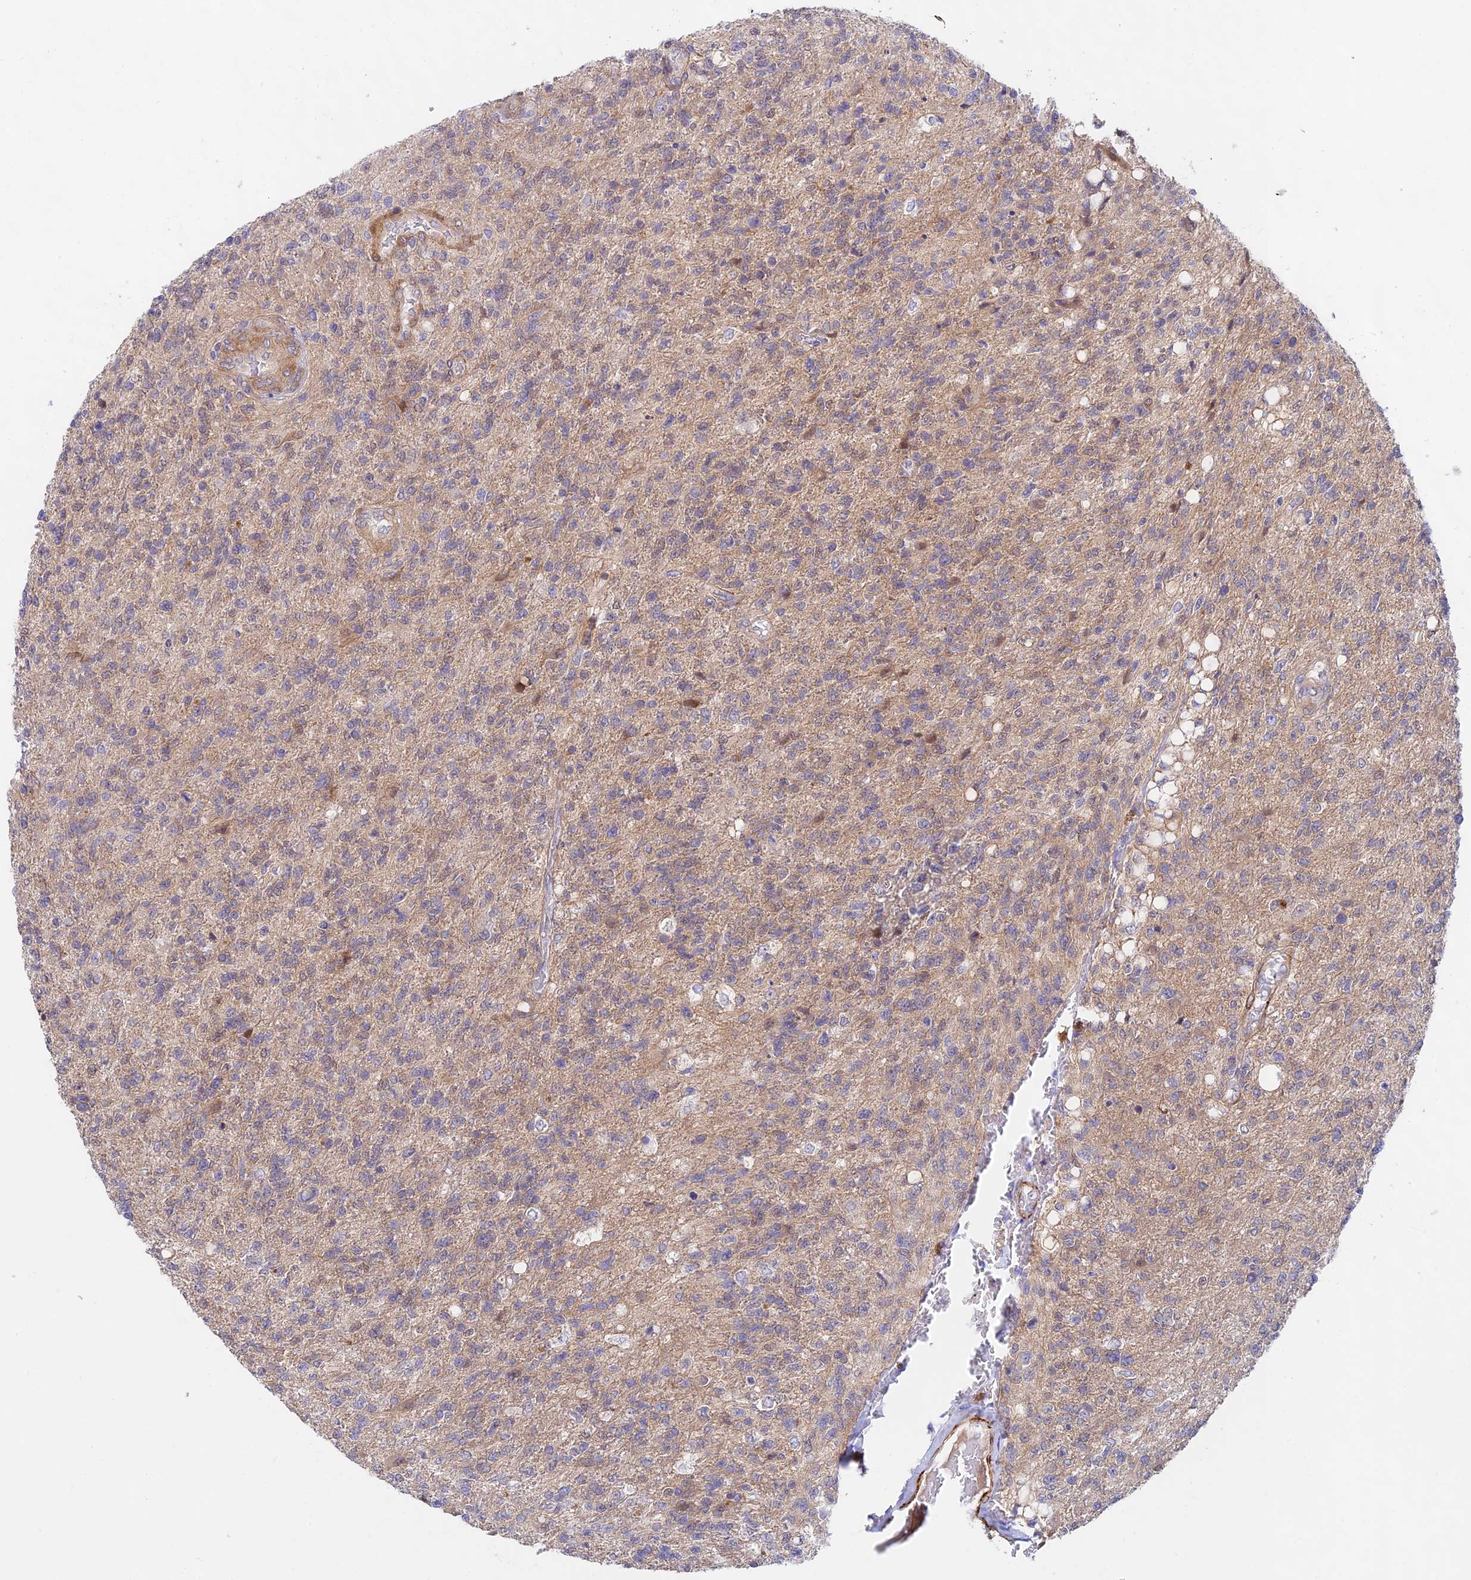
{"staining": {"intensity": "weak", "quantity": "25%-75%", "location": "cytoplasmic/membranous"}, "tissue": "glioma", "cell_type": "Tumor cells", "image_type": "cancer", "snomed": [{"axis": "morphology", "description": "Glioma, malignant, High grade"}, {"axis": "topography", "description": "Brain"}], "caption": "Tumor cells demonstrate low levels of weak cytoplasmic/membranous positivity in about 25%-75% of cells in human high-grade glioma (malignant).", "gene": "ANKRD50", "patient": {"sex": "male", "age": 56}}